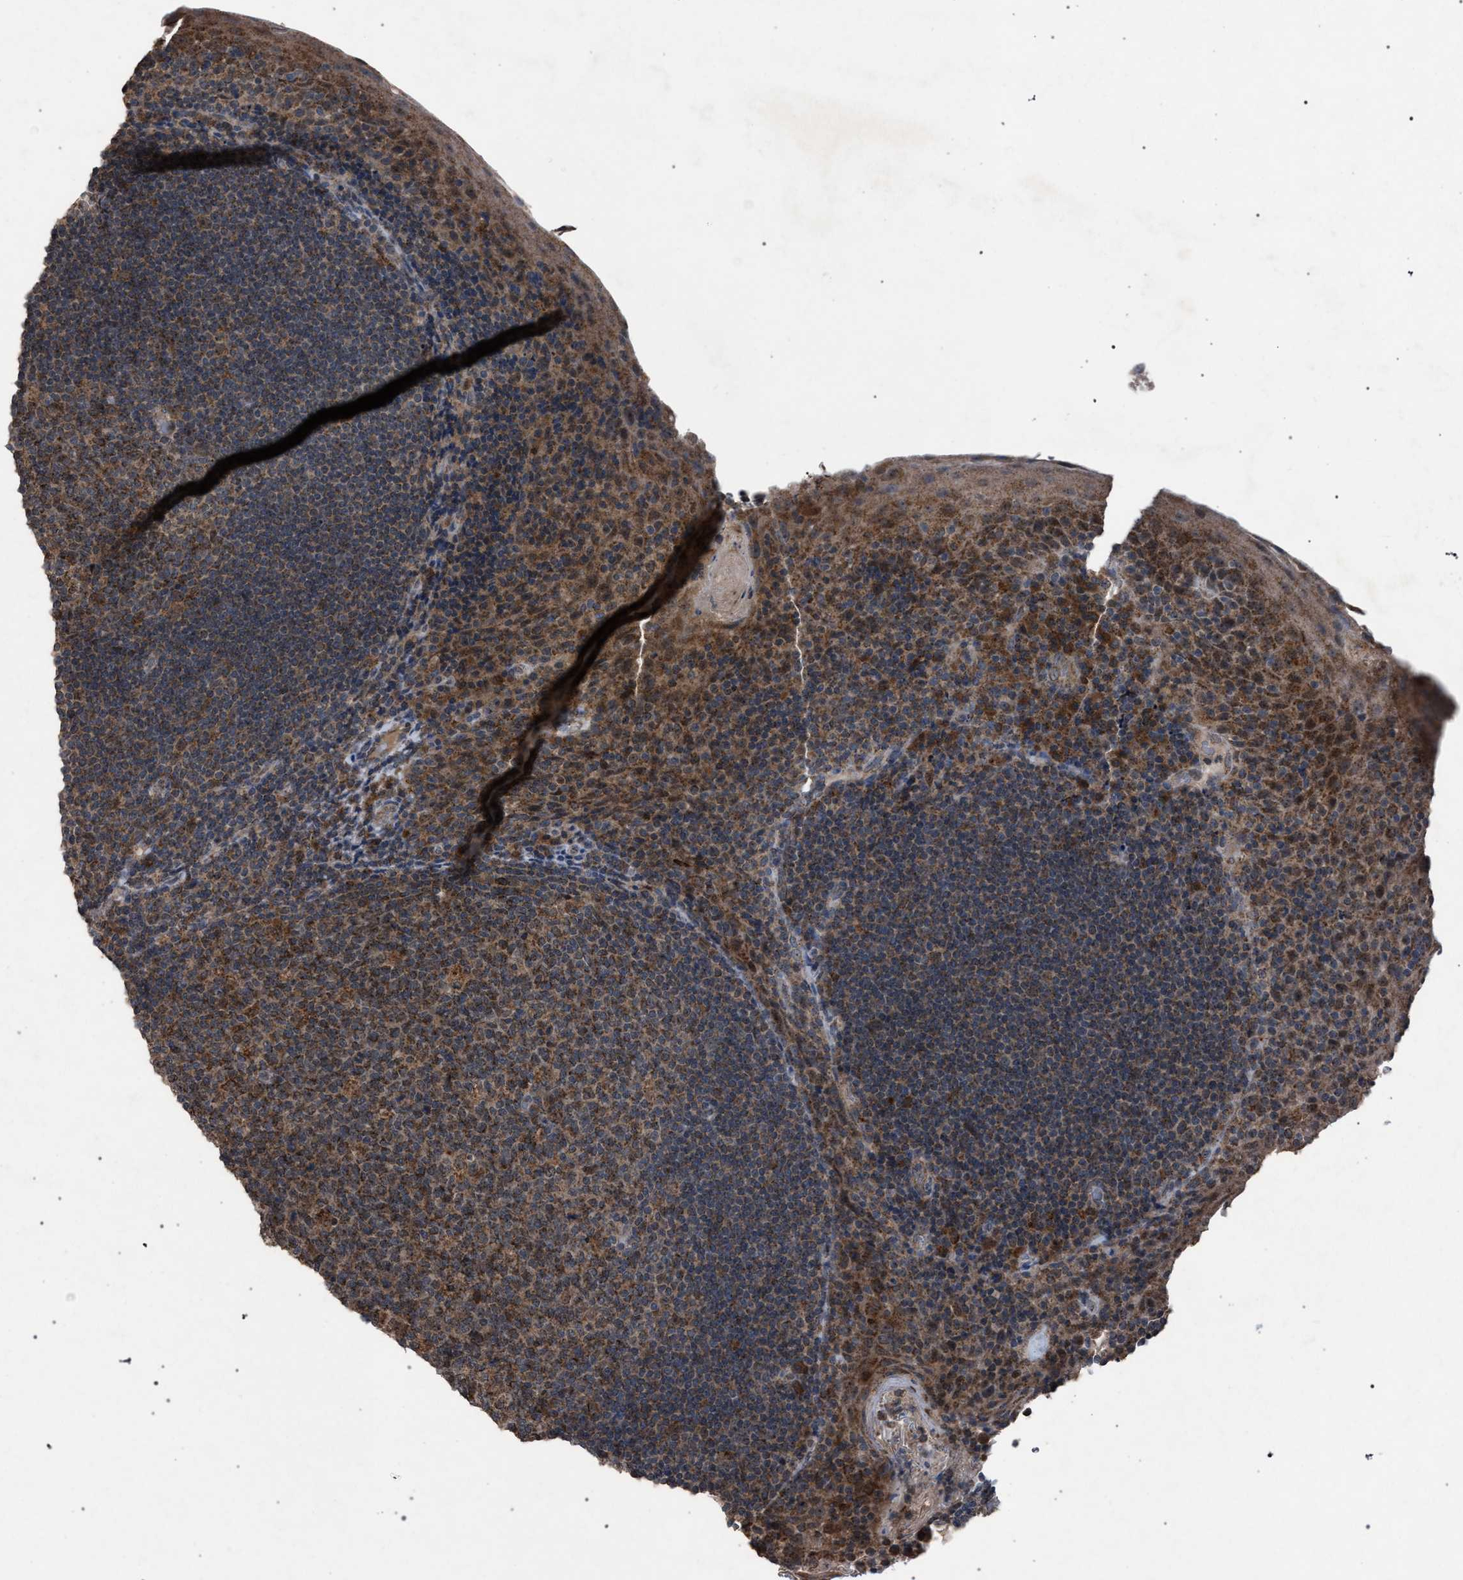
{"staining": {"intensity": "moderate", "quantity": ">75%", "location": "cytoplasmic/membranous"}, "tissue": "tonsil", "cell_type": "Germinal center cells", "image_type": "normal", "snomed": [{"axis": "morphology", "description": "Normal tissue, NOS"}, {"axis": "topography", "description": "Tonsil"}], "caption": "A medium amount of moderate cytoplasmic/membranous staining is present in about >75% of germinal center cells in benign tonsil.", "gene": "HSD17B4", "patient": {"sex": "male", "age": 17}}